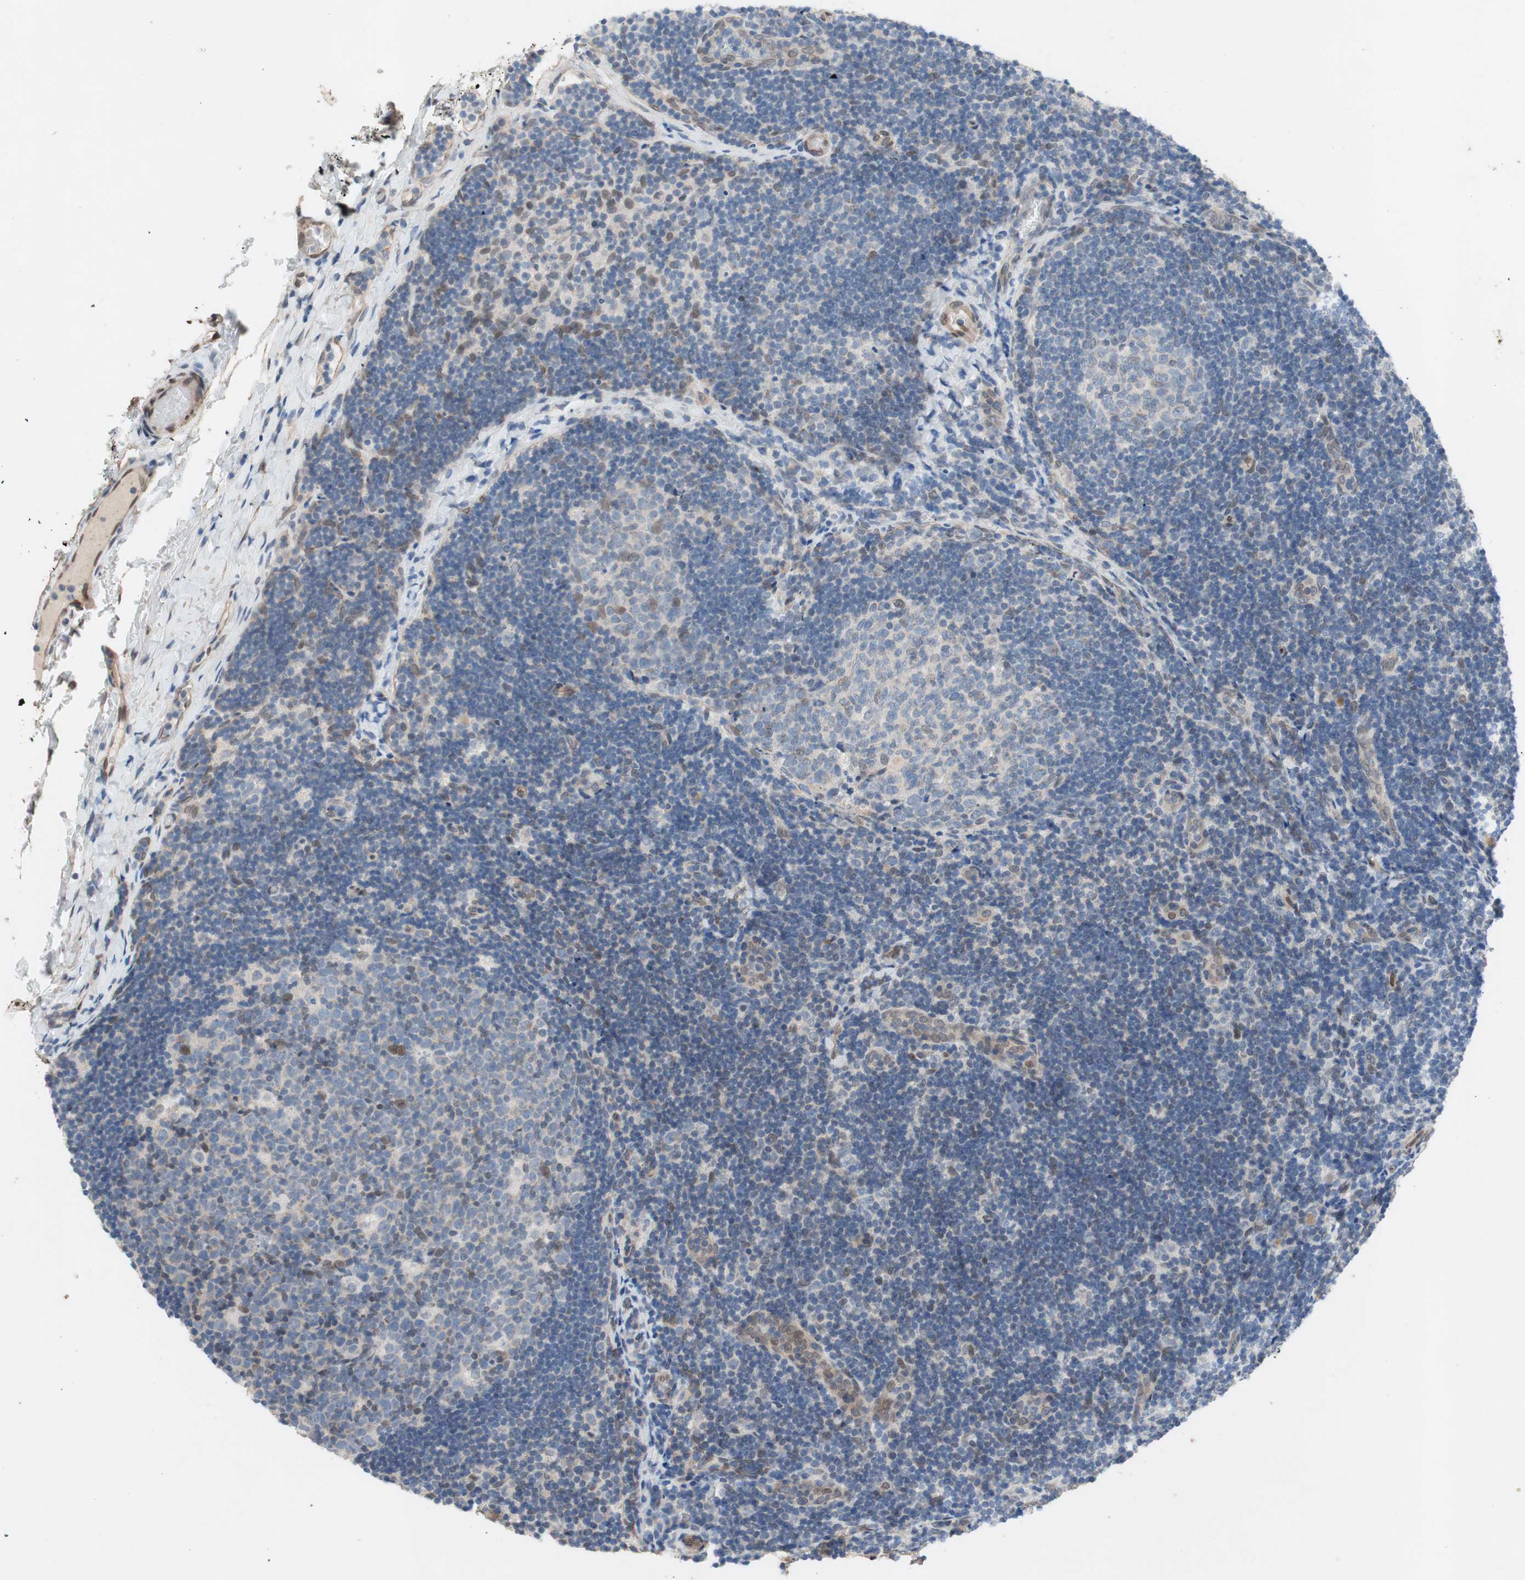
{"staining": {"intensity": "weak", "quantity": "25%-75%", "location": "nuclear"}, "tissue": "lymph node", "cell_type": "Germinal center cells", "image_type": "normal", "snomed": [{"axis": "morphology", "description": "Normal tissue, NOS"}, {"axis": "topography", "description": "Lymph node"}], "caption": "Immunohistochemical staining of benign lymph node reveals weak nuclear protein positivity in about 25%-75% of germinal center cells. The protein is stained brown, and the nuclei are stained in blue (DAB IHC with brightfield microscopy, high magnification).", "gene": "ARNT2", "patient": {"sex": "female", "age": 14}}